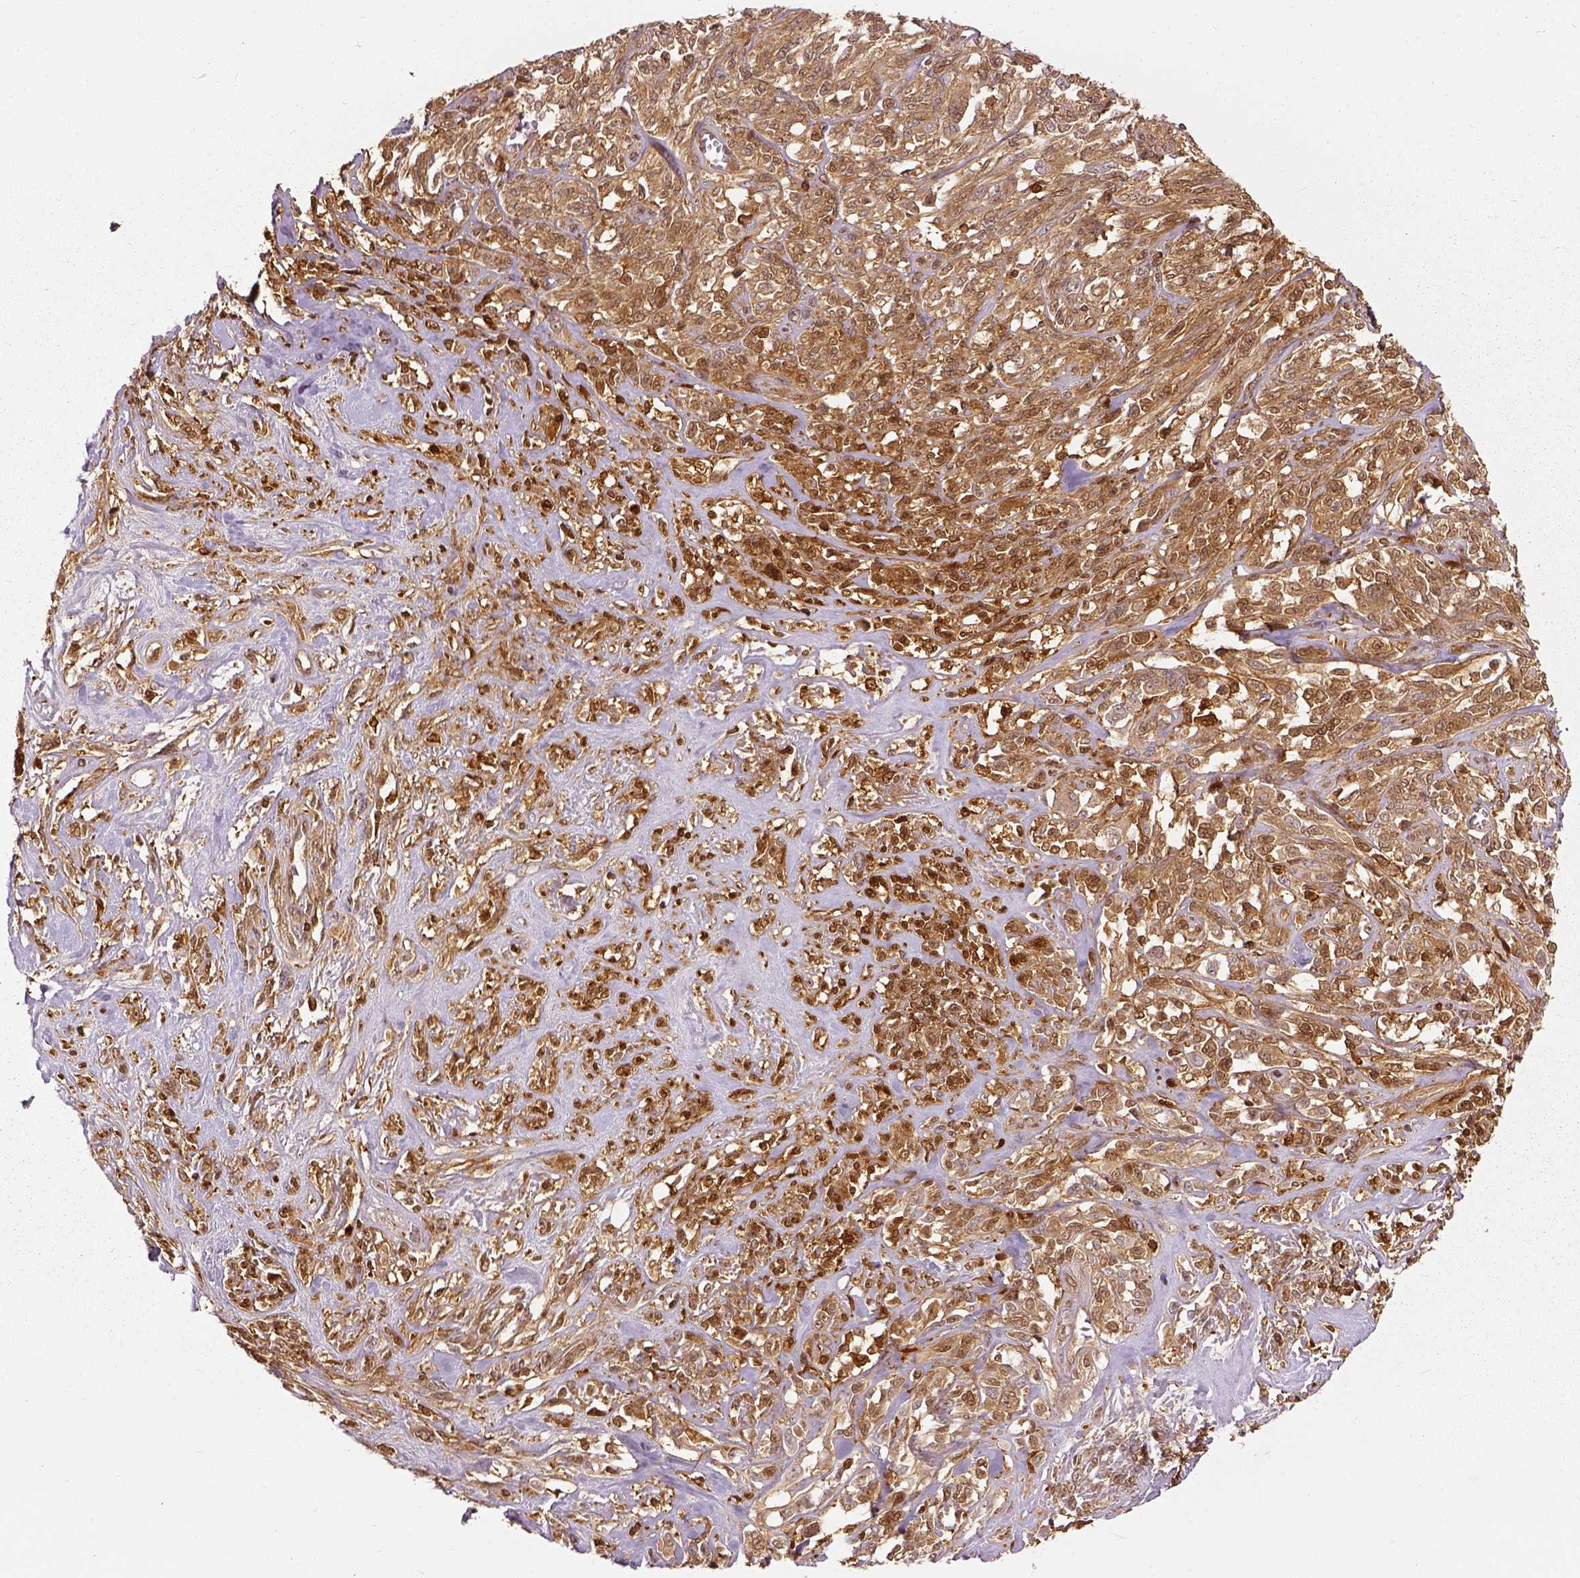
{"staining": {"intensity": "moderate", "quantity": ">75%", "location": "cytoplasmic/membranous"}, "tissue": "melanoma", "cell_type": "Tumor cells", "image_type": "cancer", "snomed": [{"axis": "morphology", "description": "Malignant melanoma, NOS"}, {"axis": "topography", "description": "Skin"}], "caption": "Melanoma stained with DAB (3,3'-diaminobenzidine) immunohistochemistry (IHC) shows medium levels of moderate cytoplasmic/membranous expression in approximately >75% of tumor cells. (brown staining indicates protein expression, while blue staining denotes nuclei).", "gene": "GPI", "patient": {"sex": "female", "age": 91}}